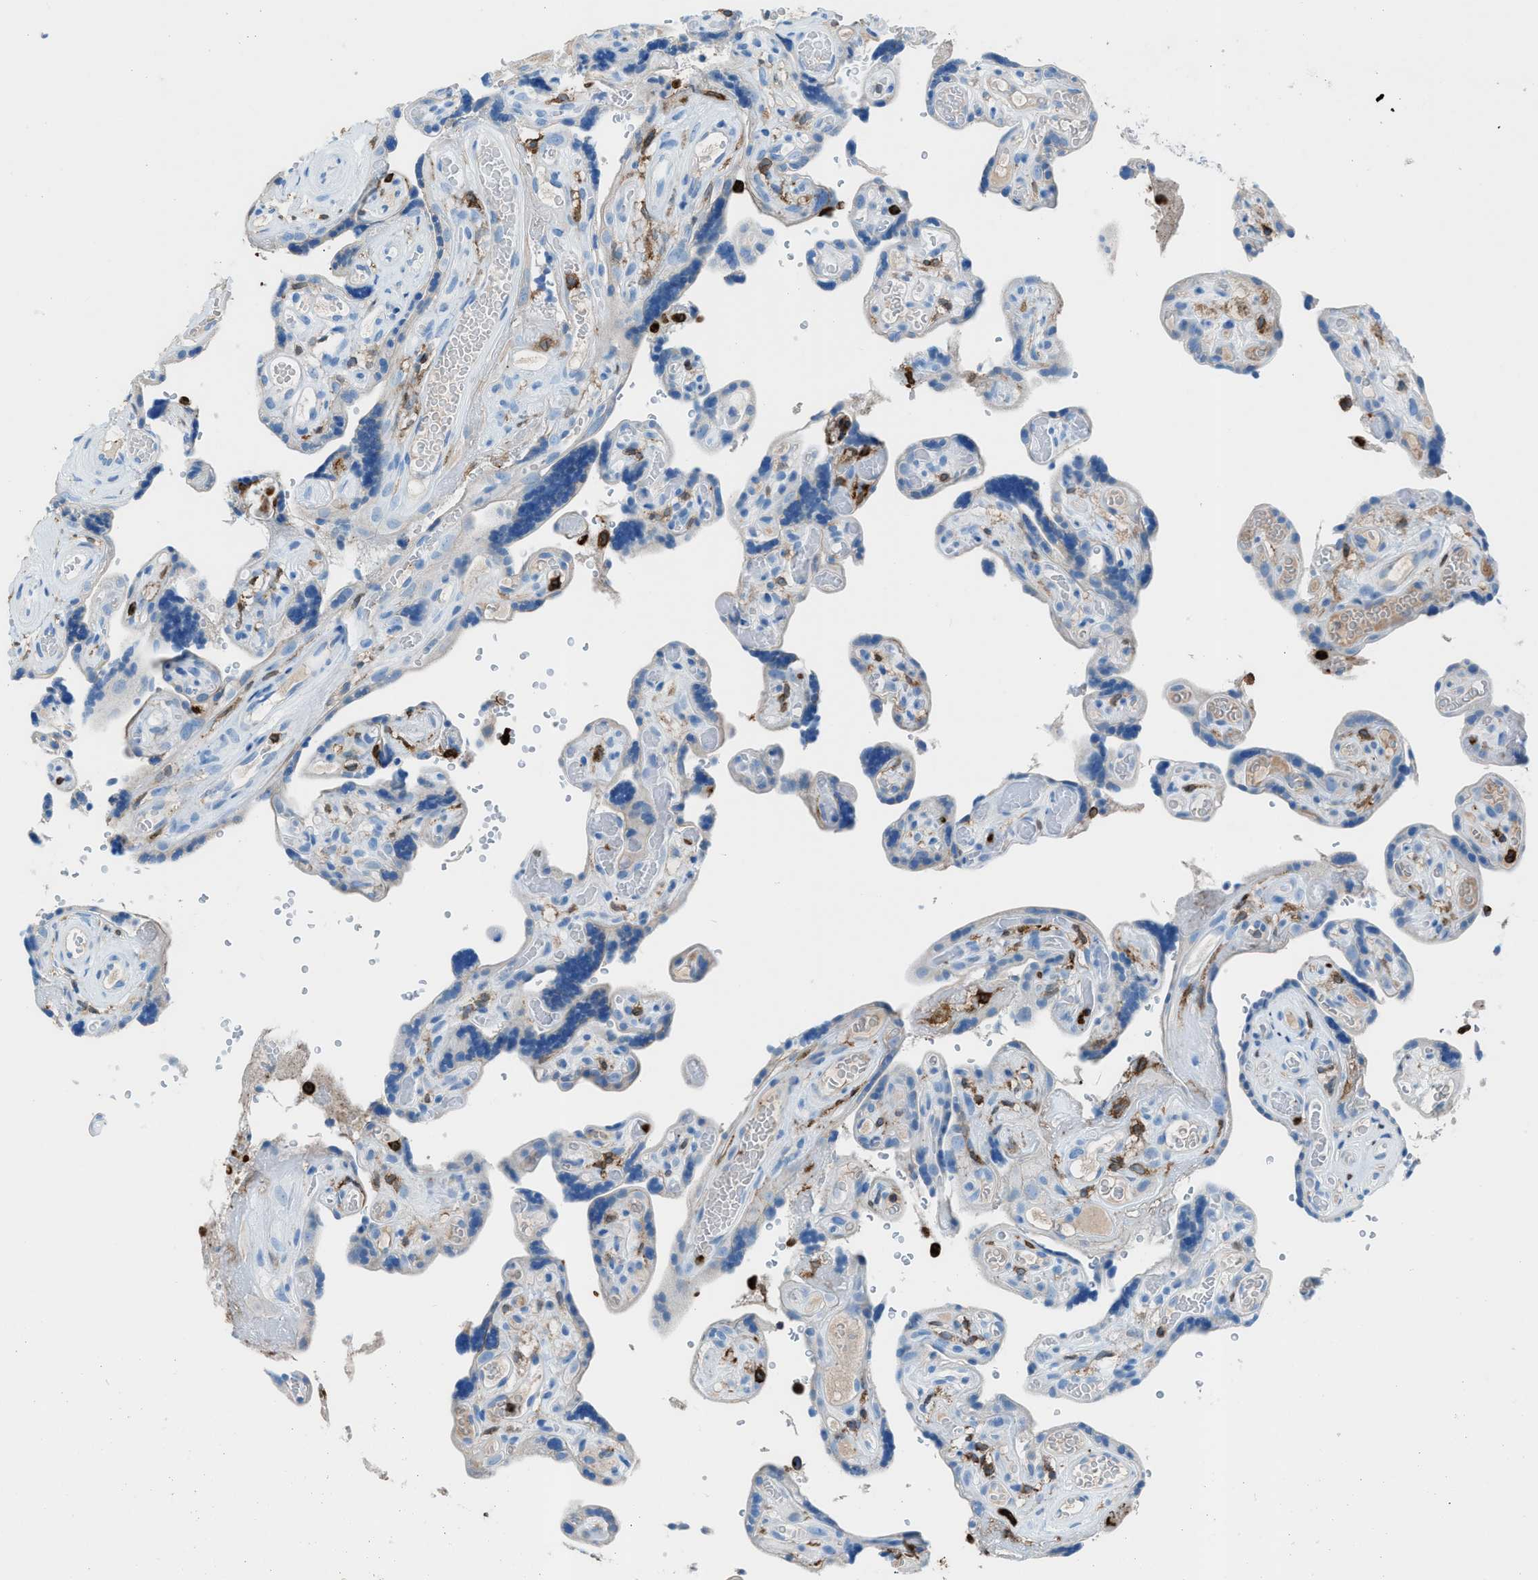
{"staining": {"intensity": "weak", "quantity": "25%-75%", "location": "cytoplasmic/membranous"}, "tissue": "placenta", "cell_type": "Decidual cells", "image_type": "normal", "snomed": [{"axis": "morphology", "description": "Normal tissue, NOS"}, {"axis": "topography", "description": "Placenta"}], "caption": "The photomicrograph reveals immunohistochemical staining of normal placenta. There is weak cytoplasmic/membranous expression is appreciated in about 25%-75% of decidual cells.", "gene": "ITGB2", "patient": {"sex": "female", "age": 30}}